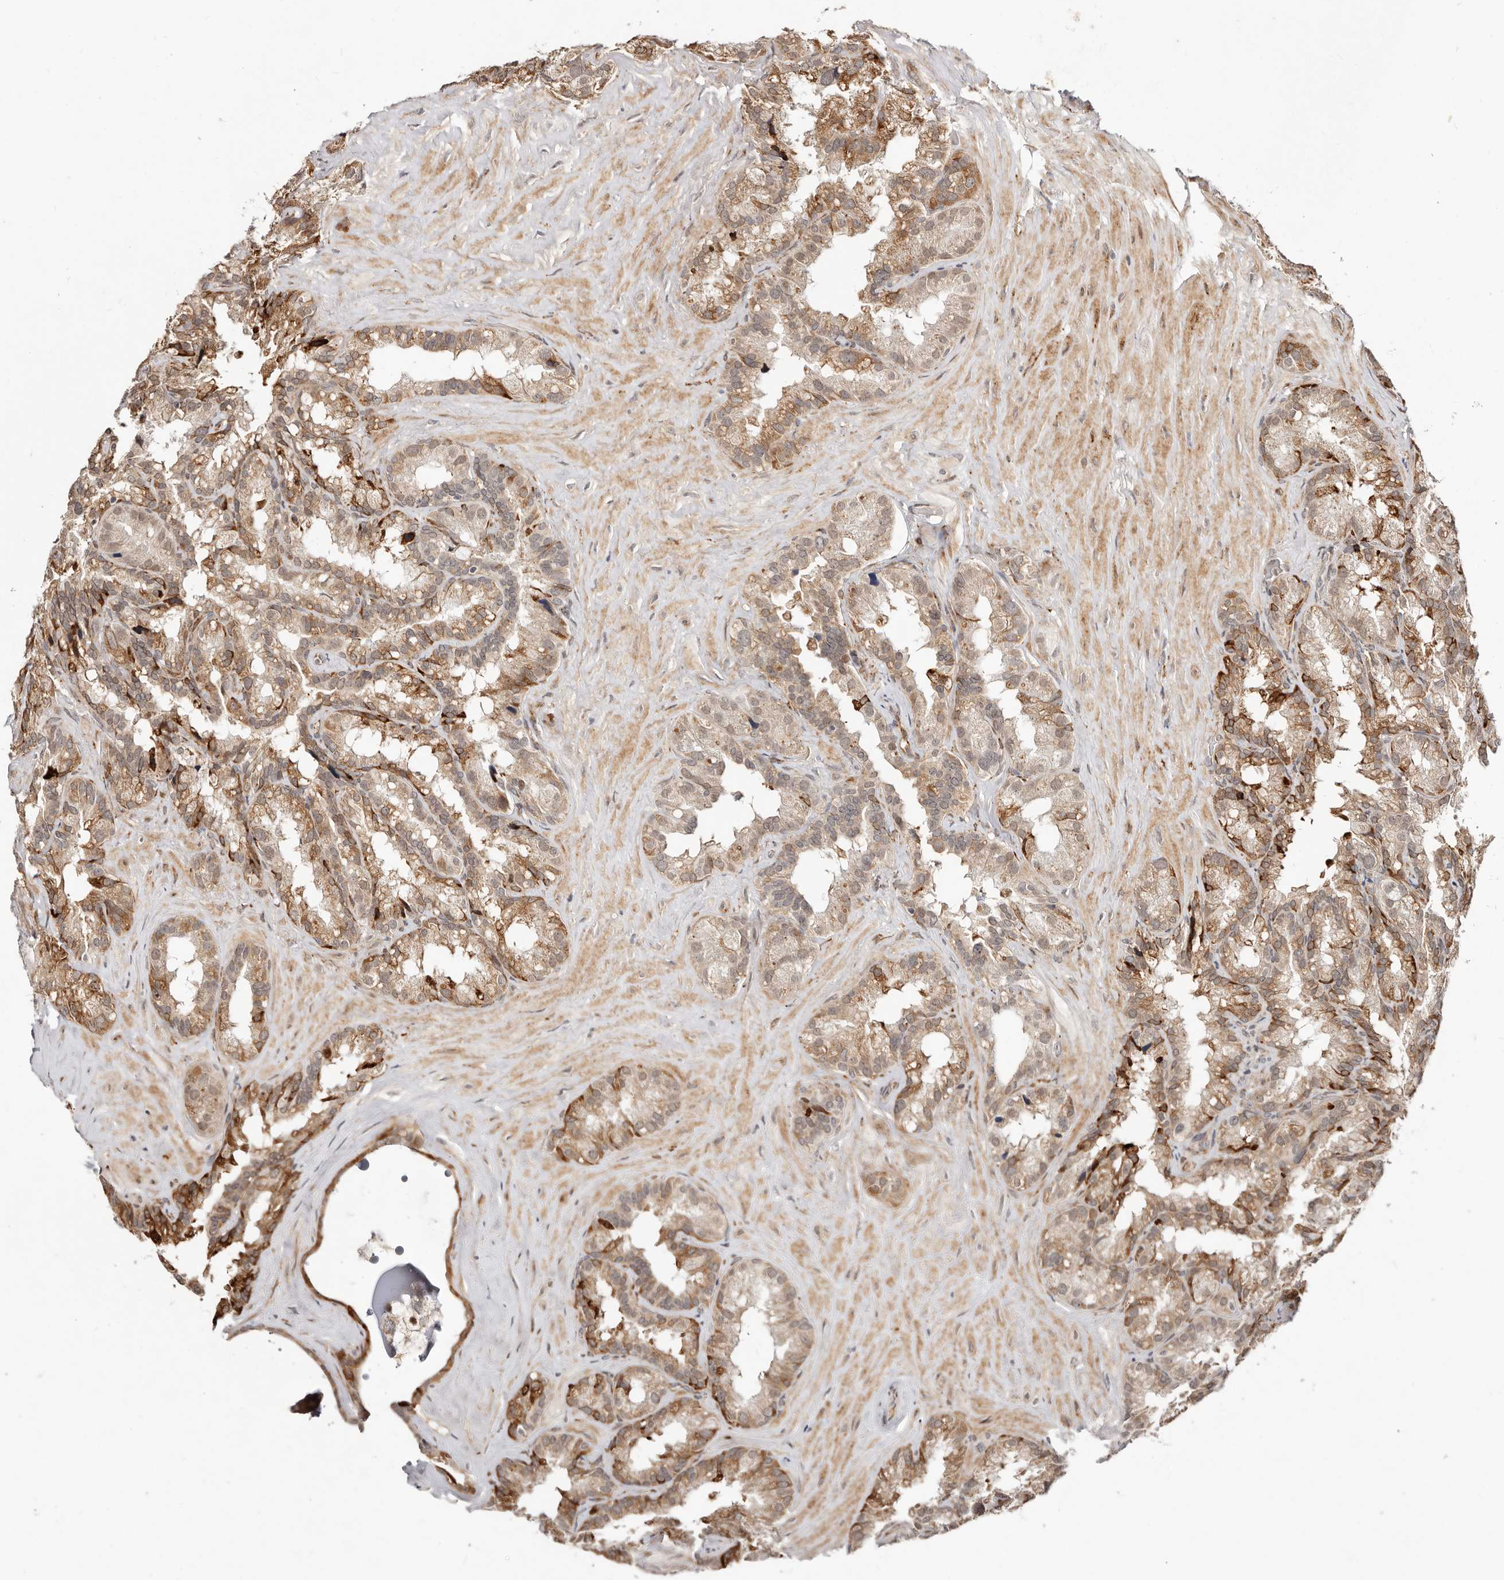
{"staining": {"intensity": "moderate", "quantity": ">75%", "location": "cytoplasmic/membranous"}, "tissue": "seminal vesicle", "cell_type": "Glandular cells", "image_type": "normal", "snomed": [{"axis": "morphology", "description": "Normal tissue, NOS"}, {"axis": "topography", "description": "Prostate"}, {"axis": "topography", "description": "Seminal veicle"}], "caption": "A micrograph of human seminal vesicle stained for a protein demonstrates moderate cytoplasmic/membranous brown staining in glandular cells. The protein of interest is shown in brown color, while the nuclei are stained blue.", "gene": "BCL2L15", "patient": {"sex": "male", "age": 68}}